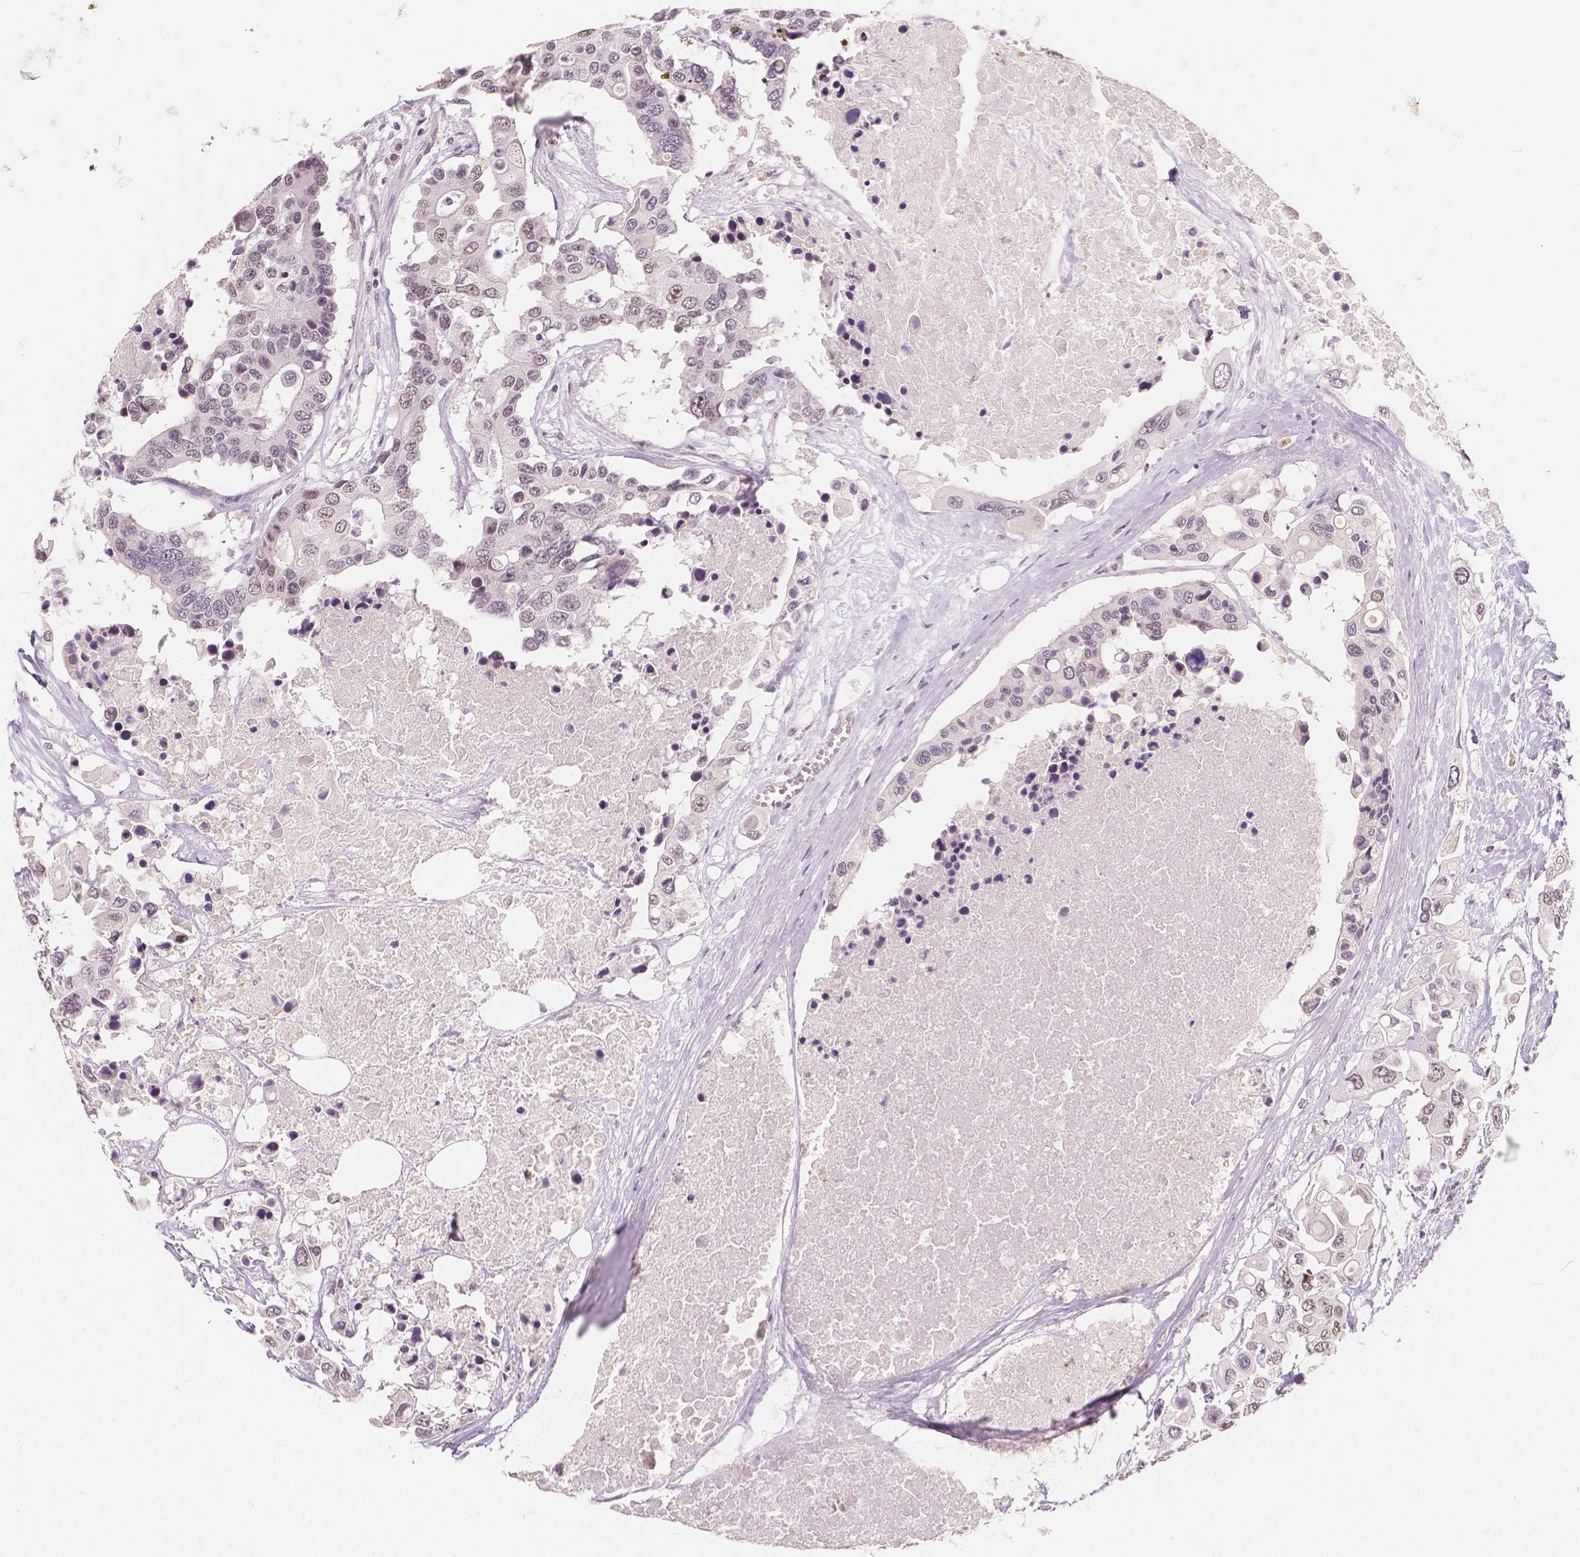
{"staining": {"intensity": "weak", "quantity": "25%-75%", "location": "nuclear"}, "tissue": "colorectal cancer", "cell_type": "Tumor cells", "image_type": "cancer", "snomed": [{"axis": "morphology", "description": "Adenocarcinoma, NOS"}, {"axis": "topography", "description": "Colon"}], "caption": "DAB (3,3'-diaminobenzidine) immunohistochemical staining of colorectal cancer exhibits weak nuclear protein expression in about 25%-75% of tumor cells.", "gene": "NOLC1", "patient": {"sex": "male", "age": 77}}